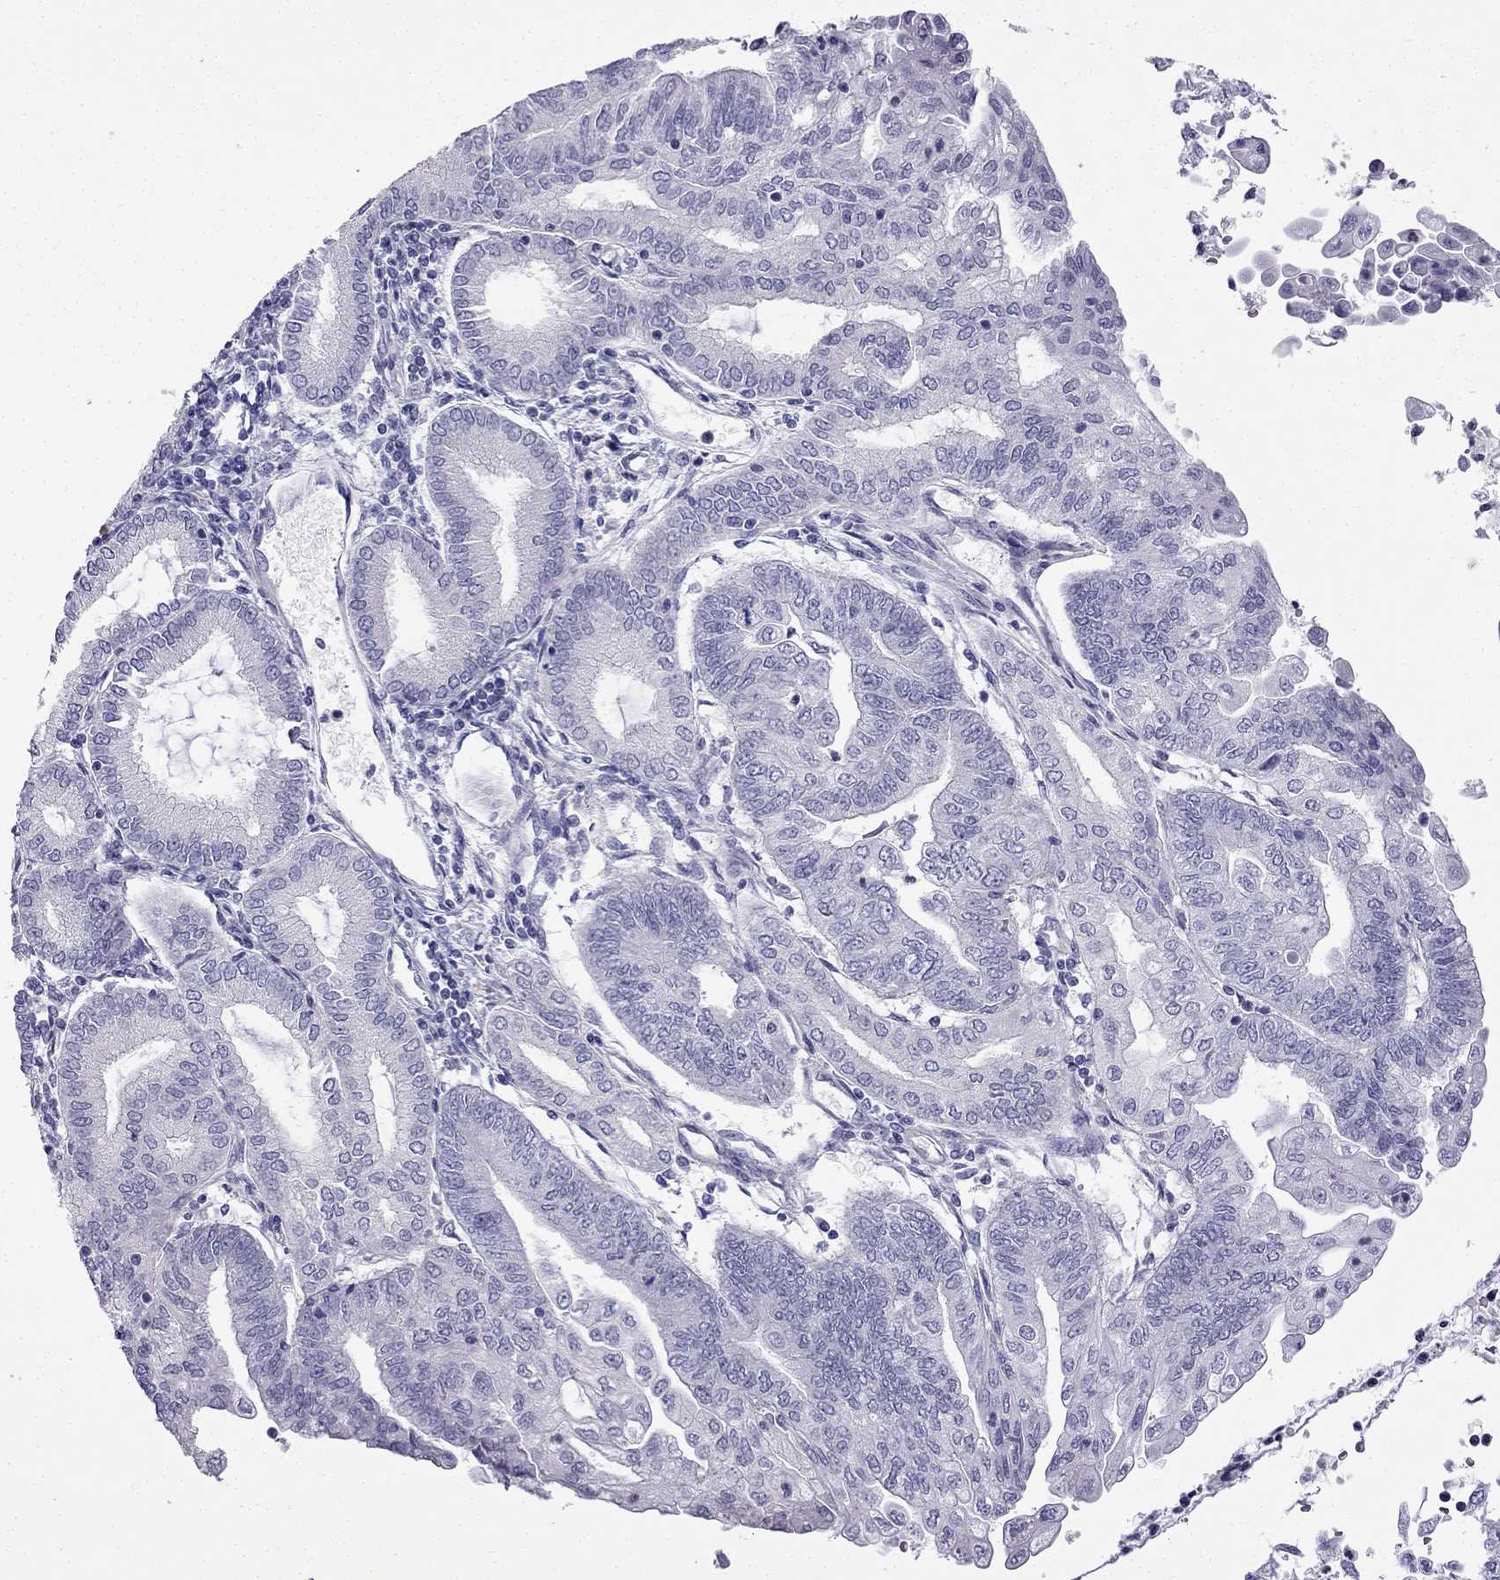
{"staining": {"intensity": "negative", "quantity": "none", "location": "none"}, "tissue": "endometrial cancer", "cell_type": "Tumor cells", "image_type": "cancer", "snomed": [{"axis": "morphology", "description": "Adenocarcinoma, NOS"}, {"axis": "topography", "description": "Endometrium"}], "caption": "Tumor cells are negative for brown protein staining in endometrial cancer.", "gene": "GJA8", "patient": {"sex": "female", "age": 55}}